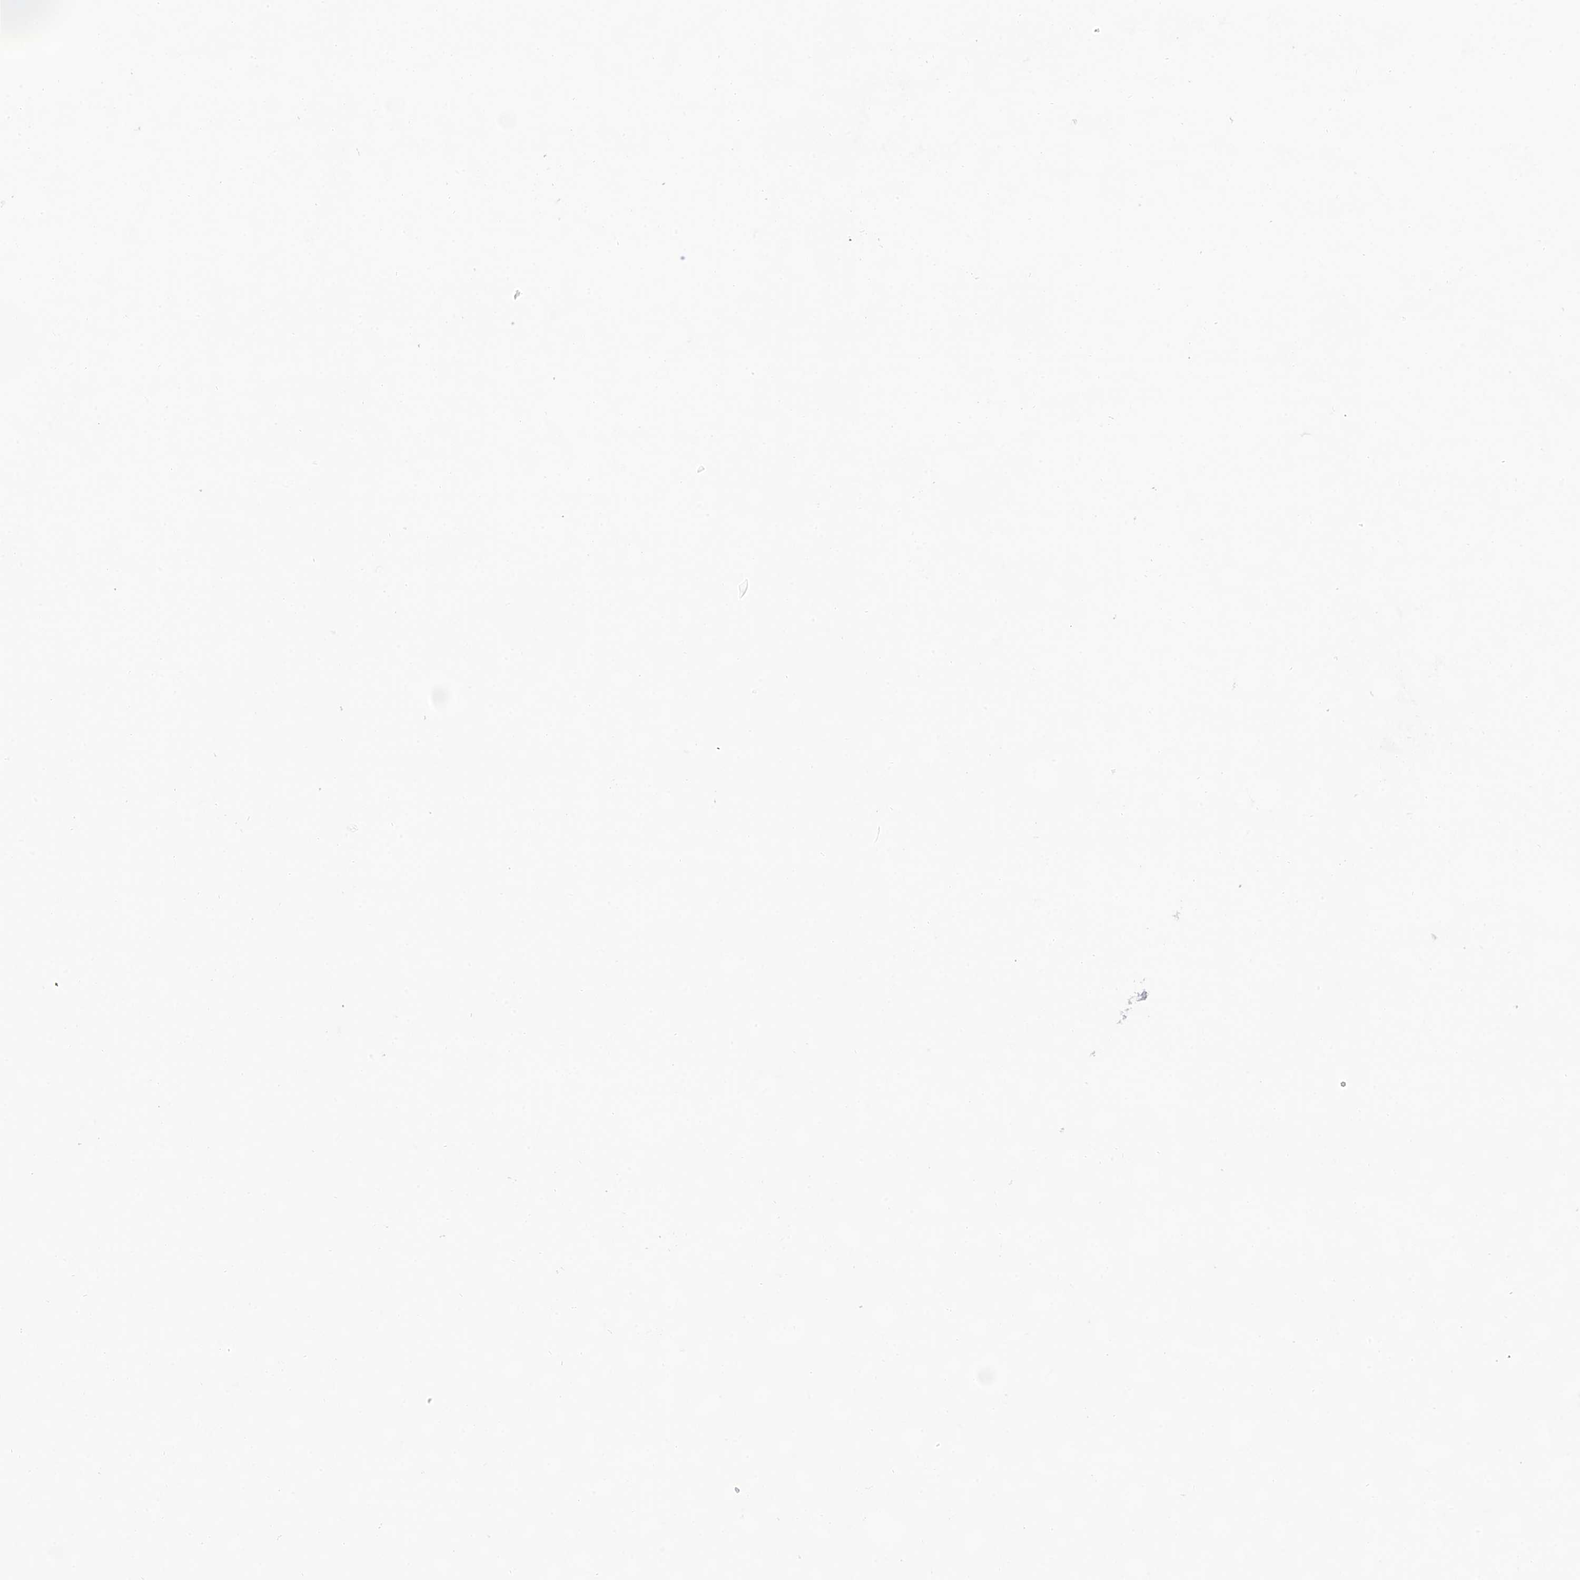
{"staining": {"intensity": "negative", "quantity": "none", "location": "none"}, "tissue": "prostate cancer", "cell_type": "Tumor cells", "image_type": "cancer", "snomed": [{"axis": "morphology", "description": "Adenocarcinoma, Low grade"}, {"axis": "topography", "description": "Prostate"}], "caption": "Immunohistochemical staining of human prostate adenocarcinoma (low-grade) exhibits no significant staining in tumor cells.", "gene": "GFAP", "patient": {"sex": "male", "age": 71}}